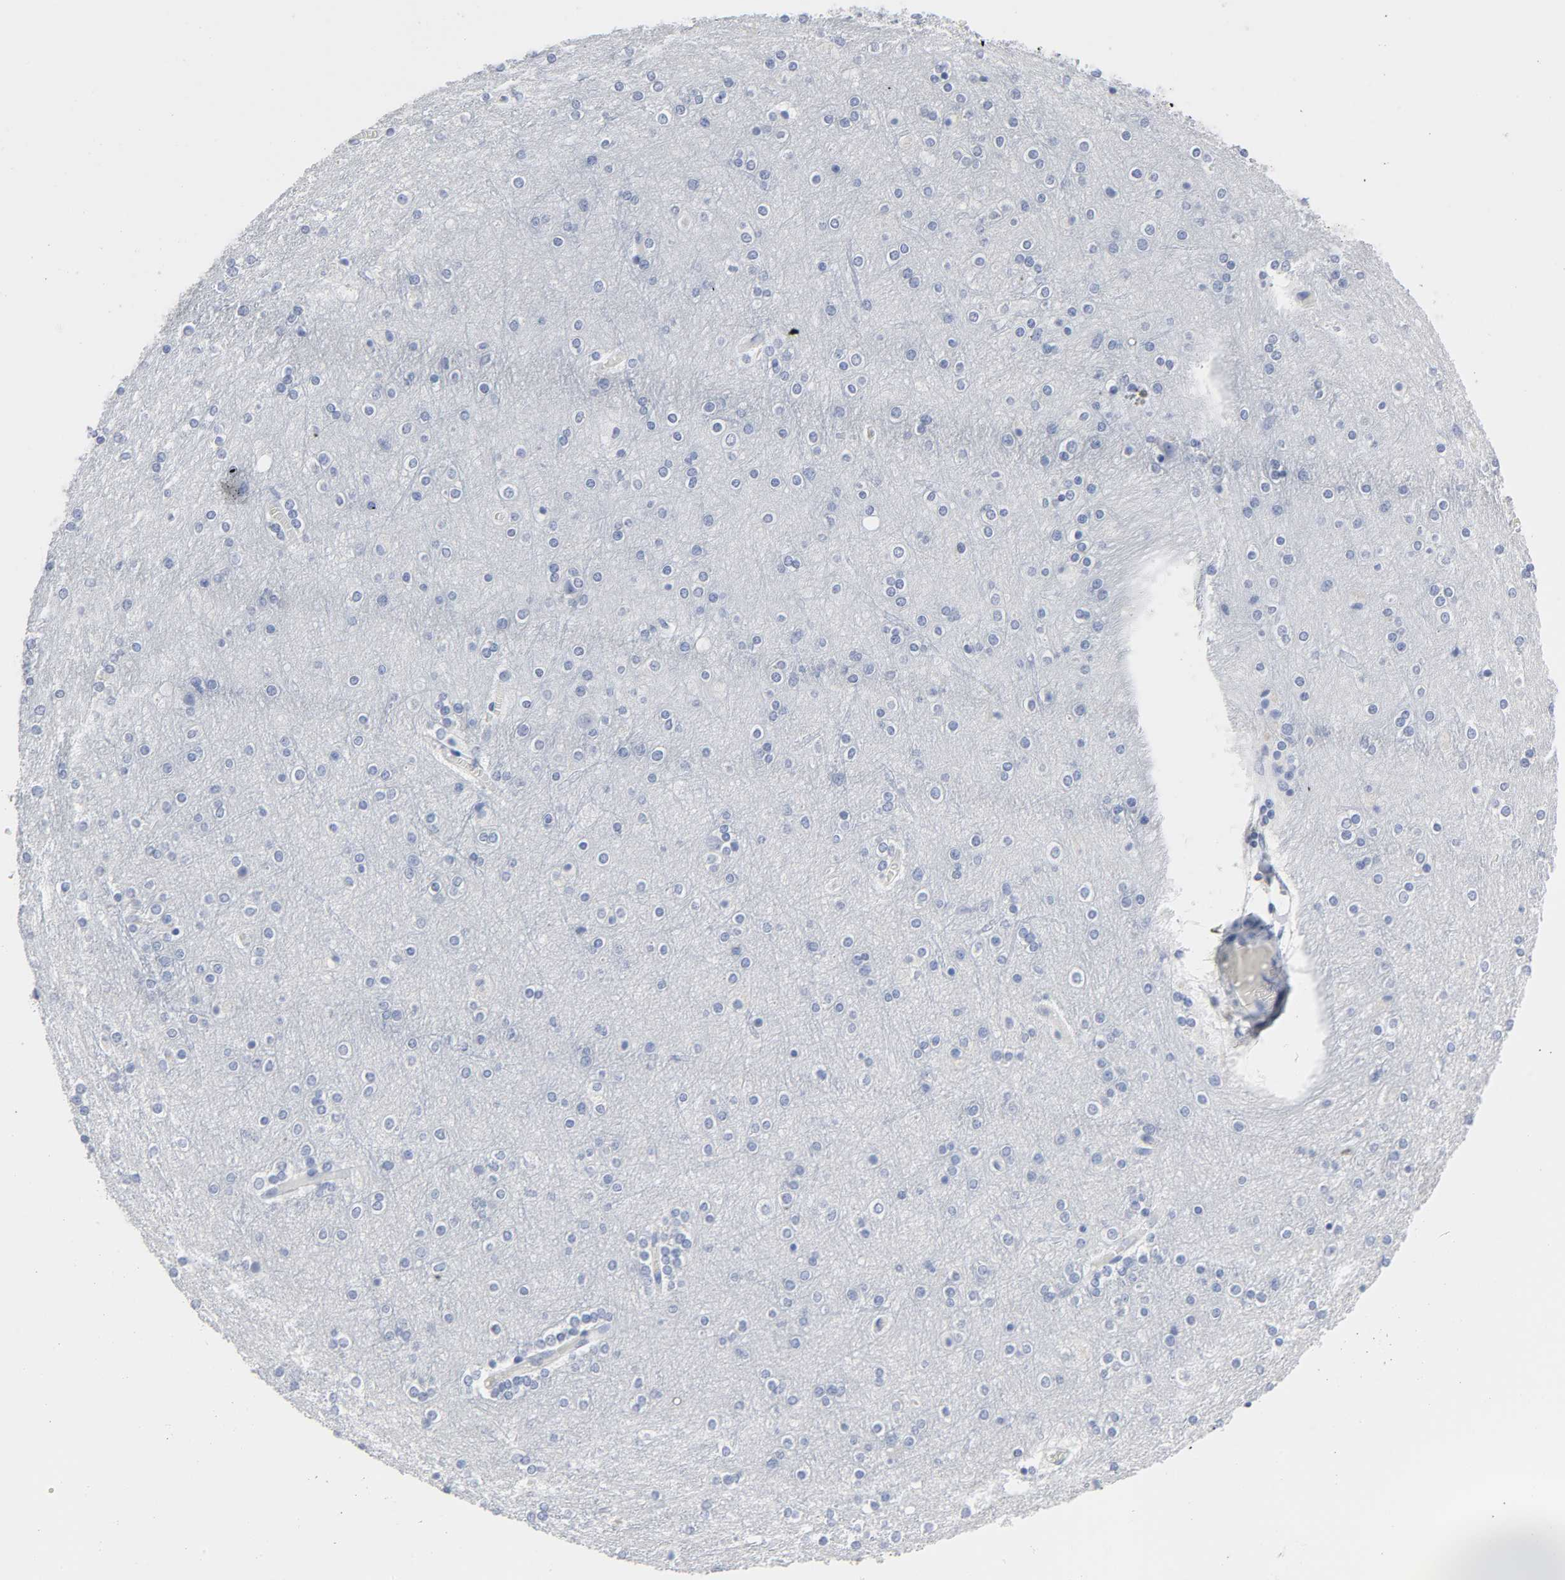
{"staining": {"intensity": "negative", "quantity": "none", "location": "none"}, "tissue": "cerebral cortex", "cell_type": "Endothelial cells", "image_type": "normal", "snomed": [{"axis": "morphology", "description": "Normal tissue, NOS"}, {"axis": "topography", "description": "Cerebral cortex"}], "caption": "A high-resolution histopathology image shows IHC staining of unremarkable cerebral cortex, which exhibits no significant expression in endothelial cells. Brightfield microscopy of immunohistochemistry (IHC) stained with DAB (3,3'-diaminobenzidine) (brown) and hematoxylin (blue), captured at high magnification.", "gene": "ACP3", "patient": {"sex": "female", "age": 54}}